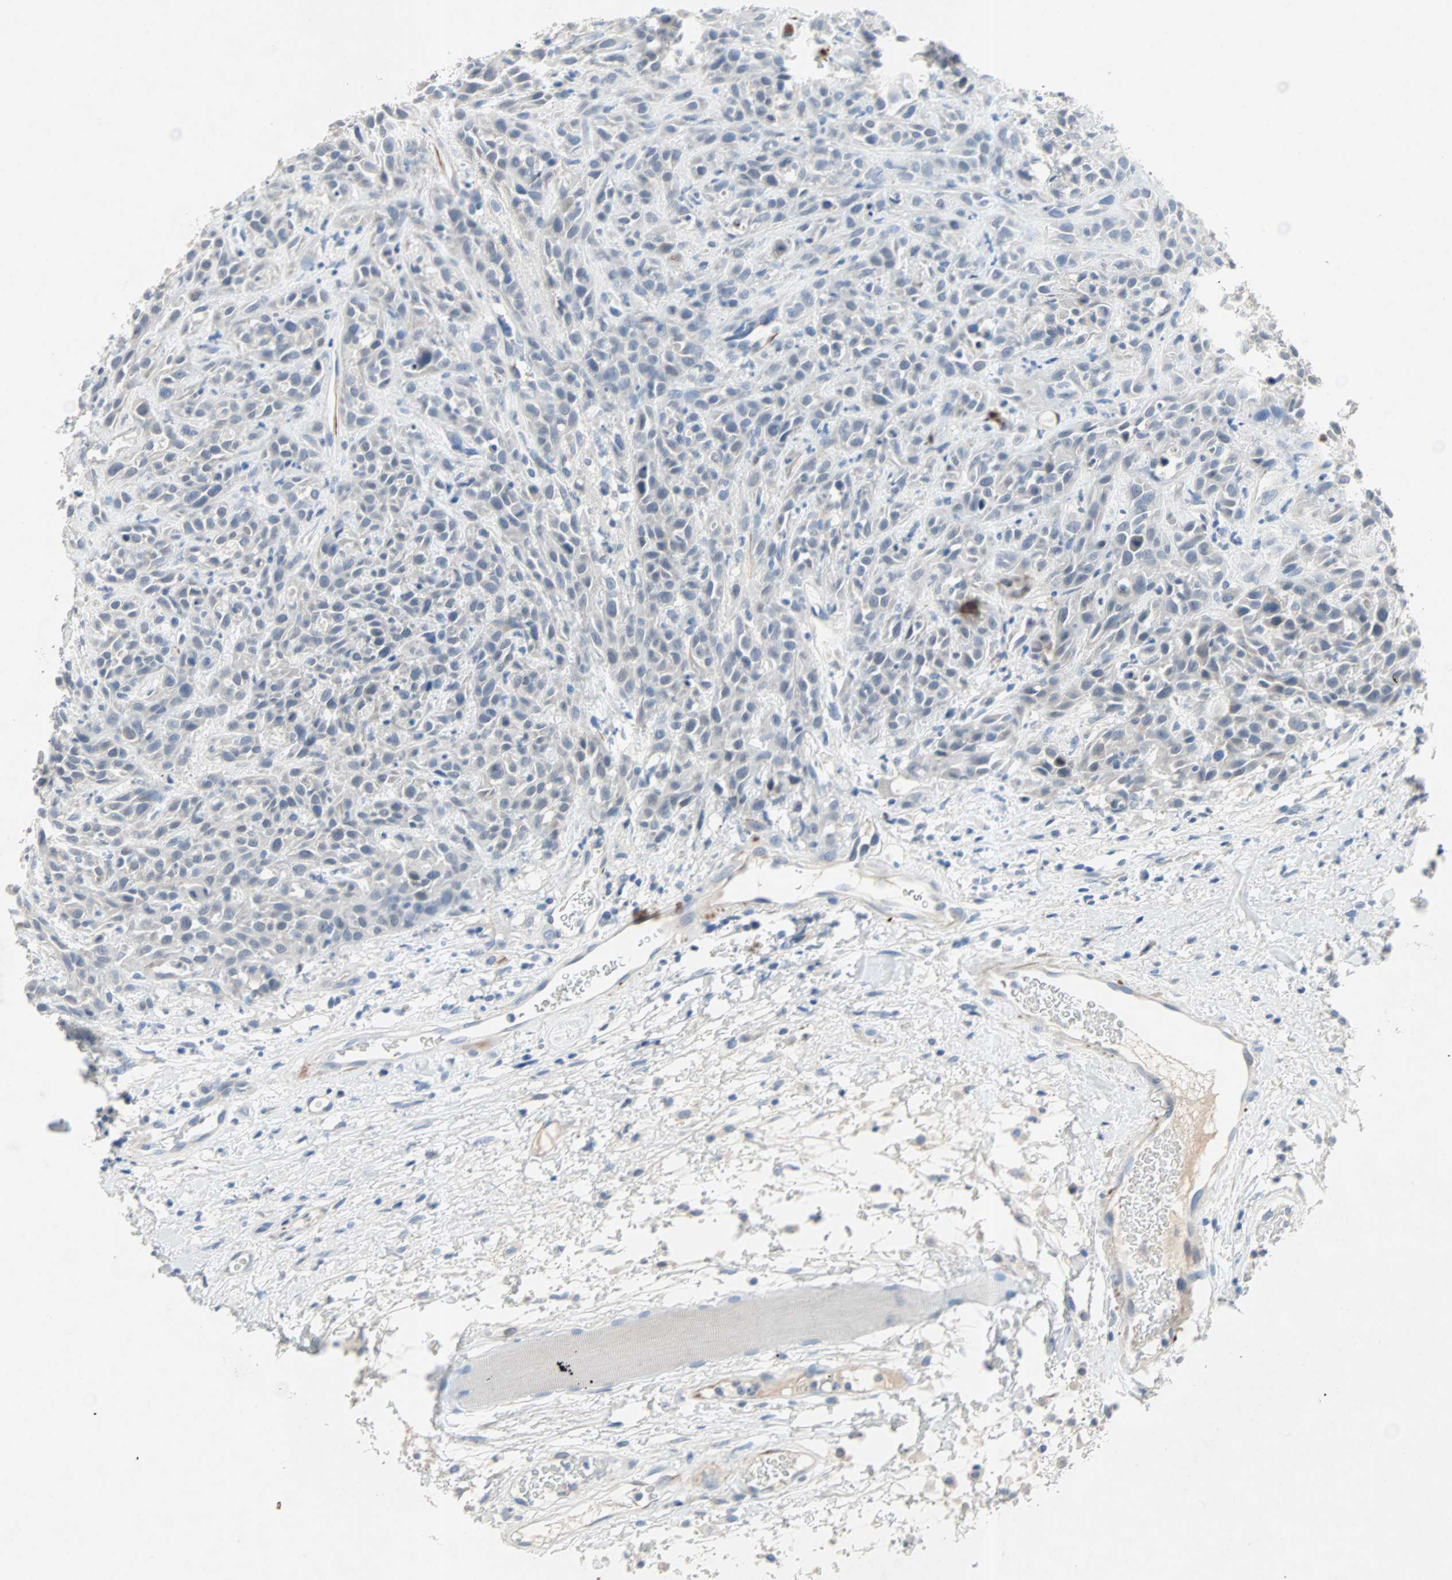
{"staining": {"intensity": "negative", "quantity": "none", "location": "none"}, "tissue": "head and neck cancer", "cell_type": "Tumor cells", "image_type": "cancer", "snomed": [{"axis": "morphology", "description": "Normal tissue, NOS"}, {"axis": "morphology", "description": "Squamous cell carcinoma, NOS"}, {"axis": "topography", "description": "Cartilage tissue"}, {"axis": "topography", "description": "Head-Neck"}], "caption": "The photomicrograph reveals no staining of tumor cells in squamous cell carcinoma (head and neck).", "gene": "PCDHB2", "patient": {"sex": "male", "age": 62}}